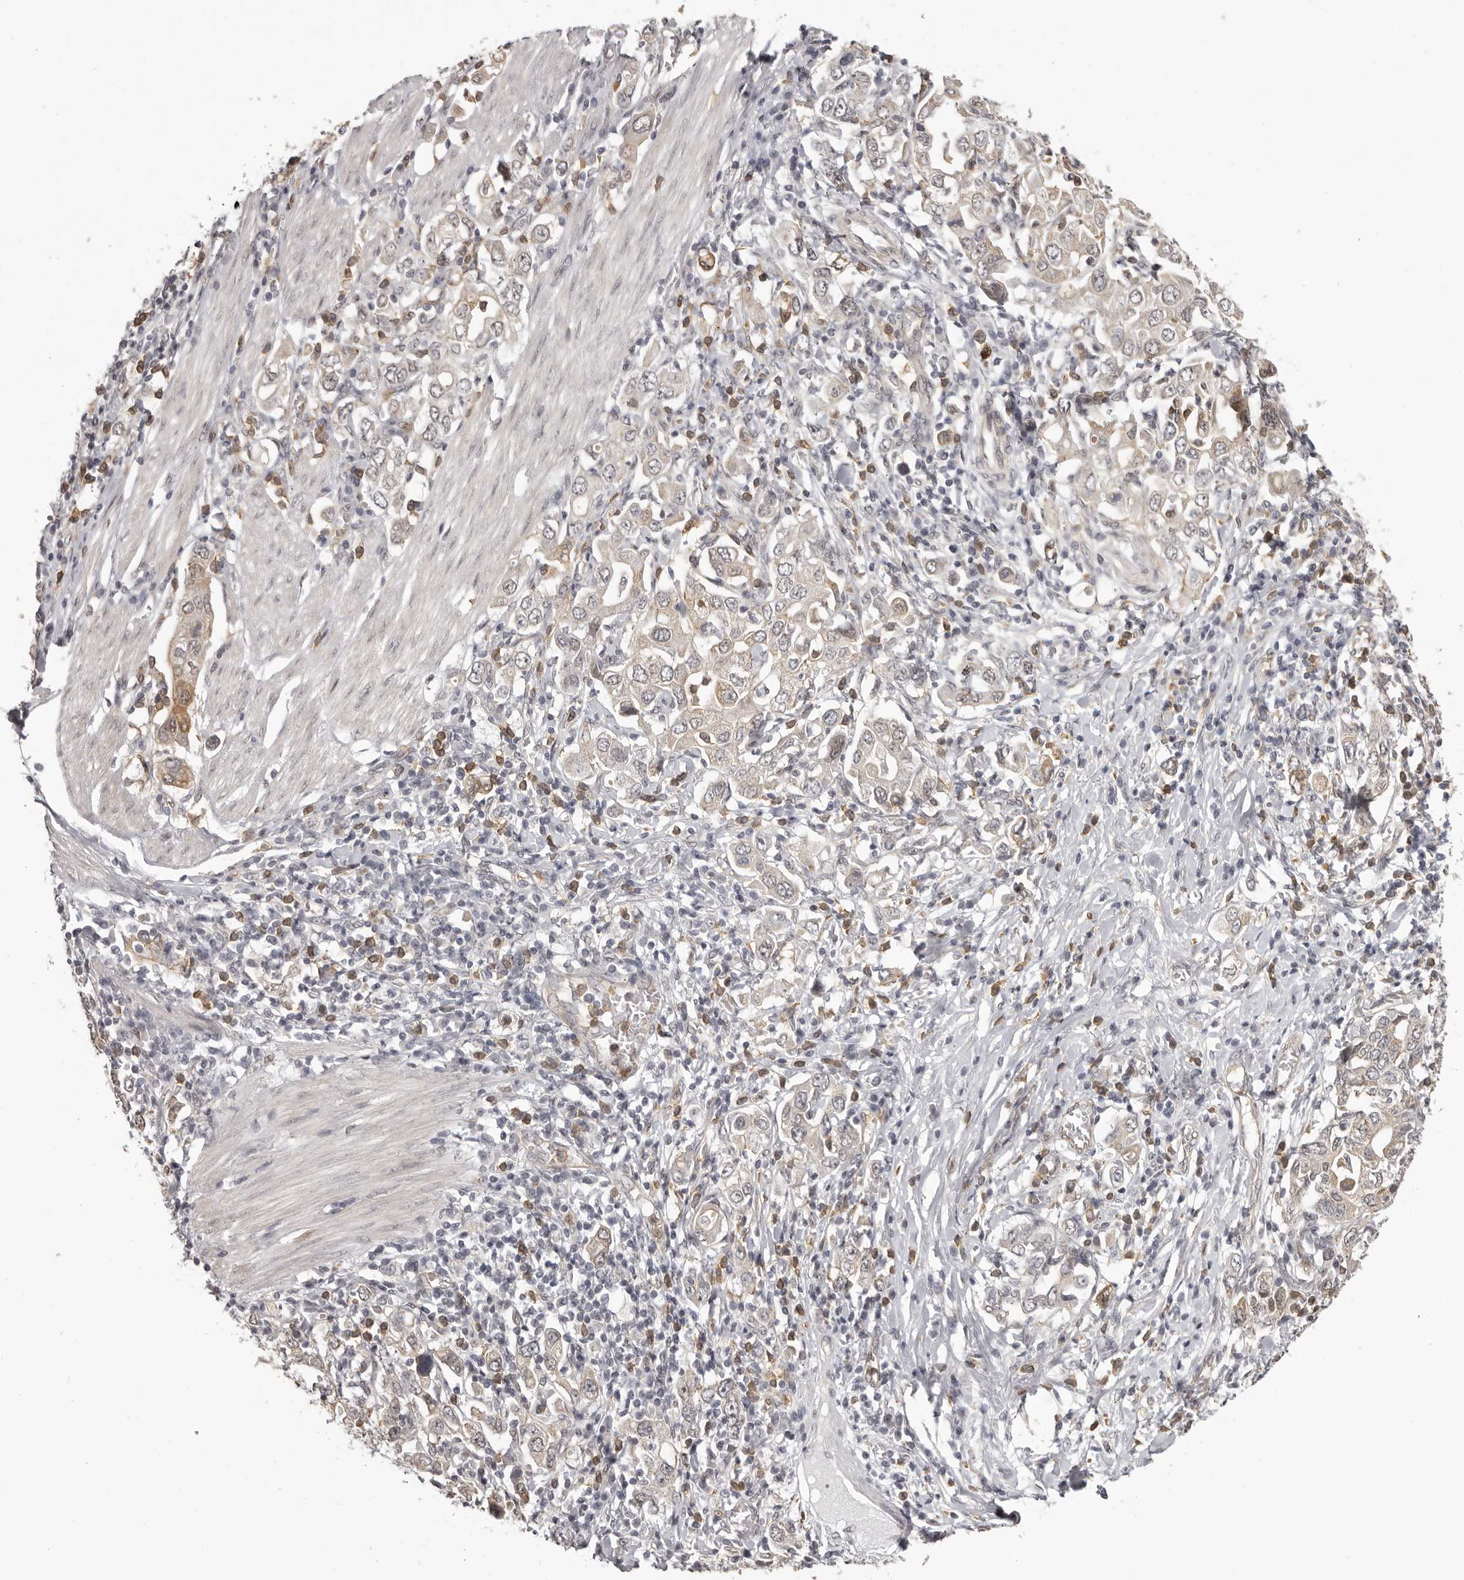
{"staining": {"intensity": "weak", "quantity": "<25%", "location": "cytoplasmic/membranous"}, "tissue": "stomach cancer", "cell_type": "Tumor cells", "image_type": "cancer", "snomed": [{"axis": "morphology", "description": "Adenocarcinoma, NOS"}, {"axis": "topography", "description": "Stomach, upper"}], "caption": "Stomach adenocarcinoma was stained to show a protein in brown. There is no significant positivity in tumor cells.", "gene": "RNF2", "patient": {"sex": "male", "age": 62}}